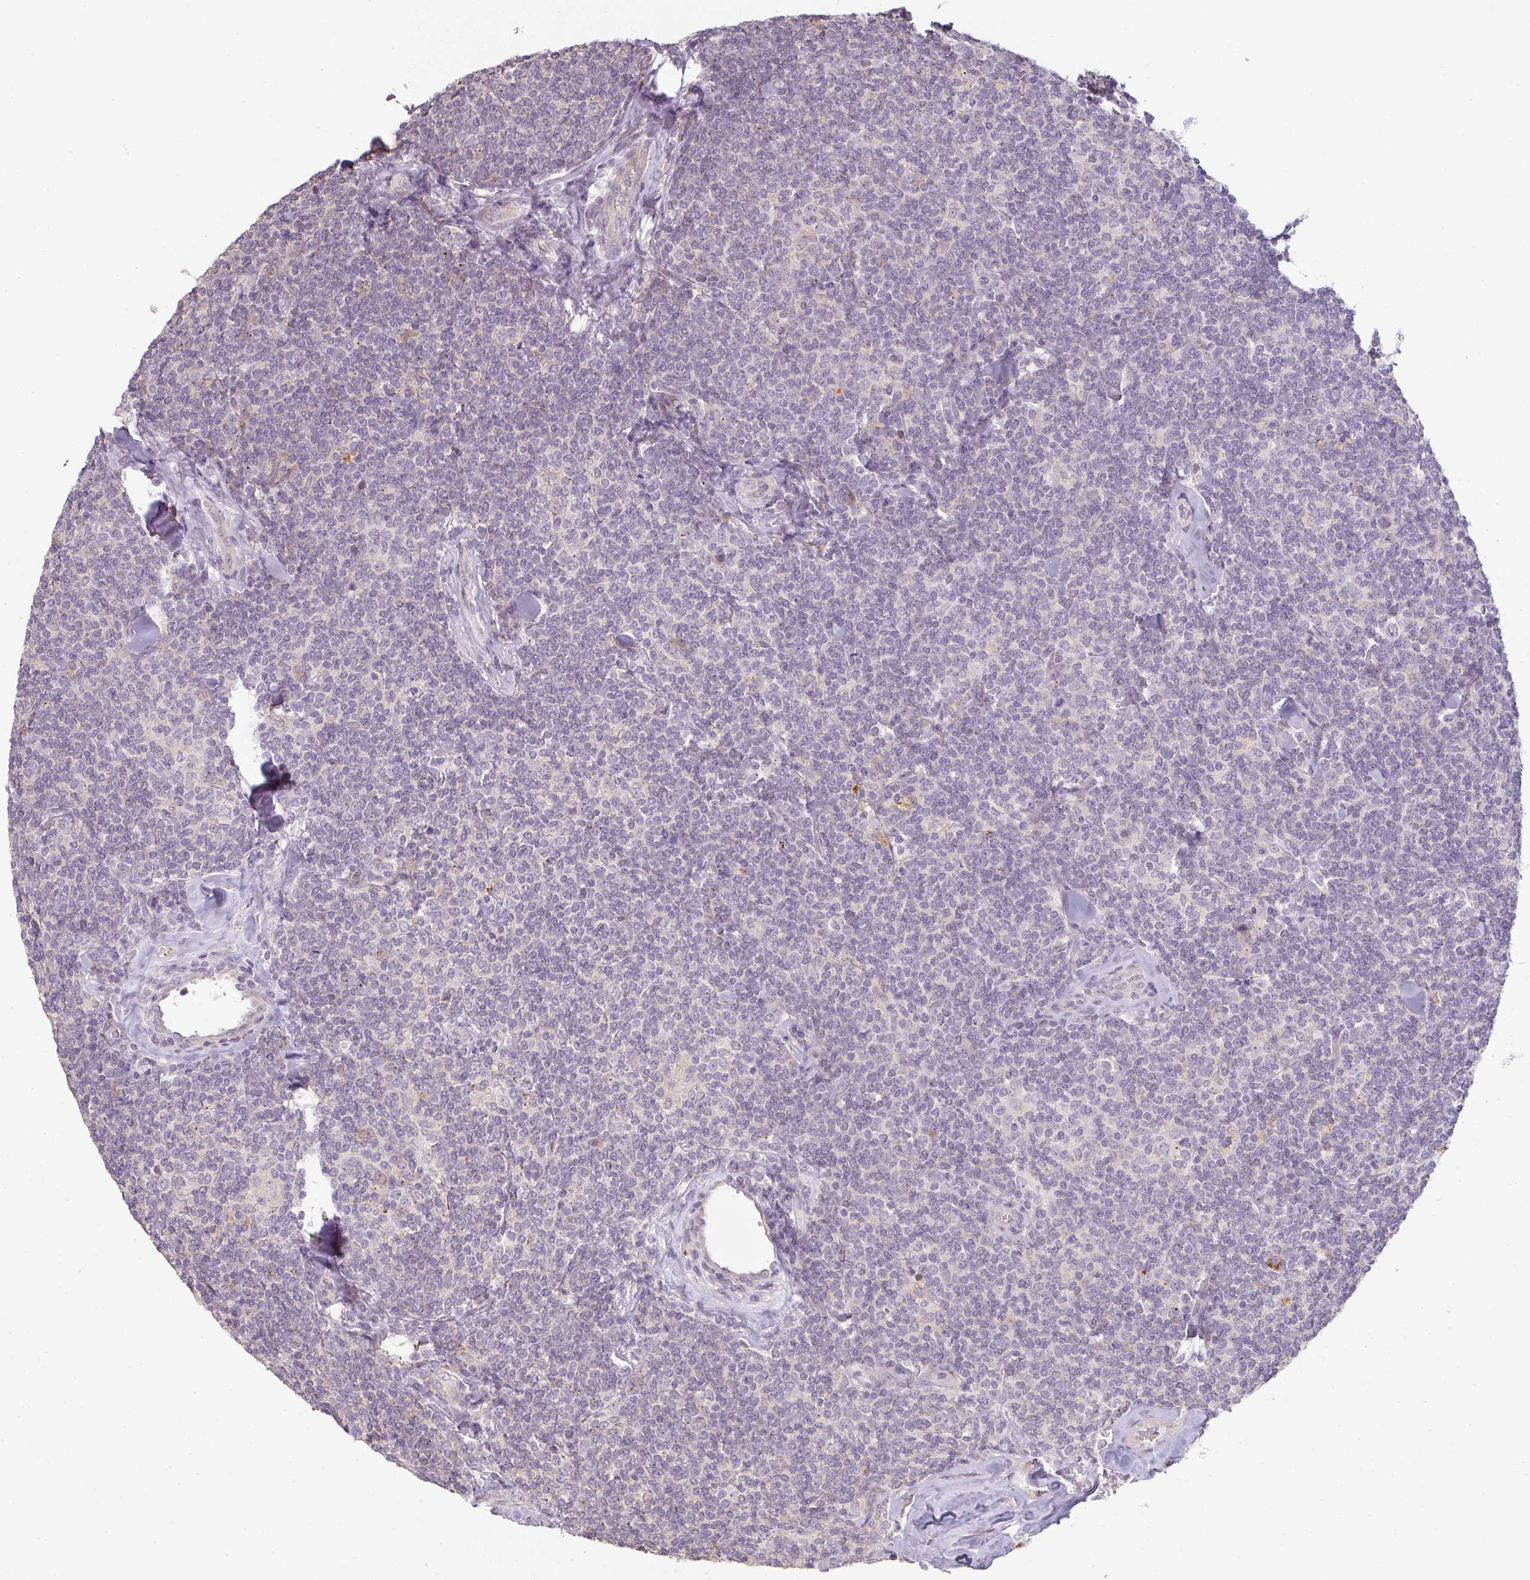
{"staining": {"intensity": "negative", "quantity": "none", "location": "none"}, "tissue": "lymphoma", "cell_type": "Tumor cells", "image_type": "cancer", "snomed": [{"axis": "morphology", "description": "Malignant lymphoma, non-Hodgkin's type, Low grade"}, {"axis": "topography", "description": "Lymph node"}], "caption": "DAB immunohistochemical staining of low-grade malignant lymphoma, non-Hodgkin's type shows no significant staining in tumor cells.", "gene": "TMEM237", "patient": {"sex": "female", "age": 56}}